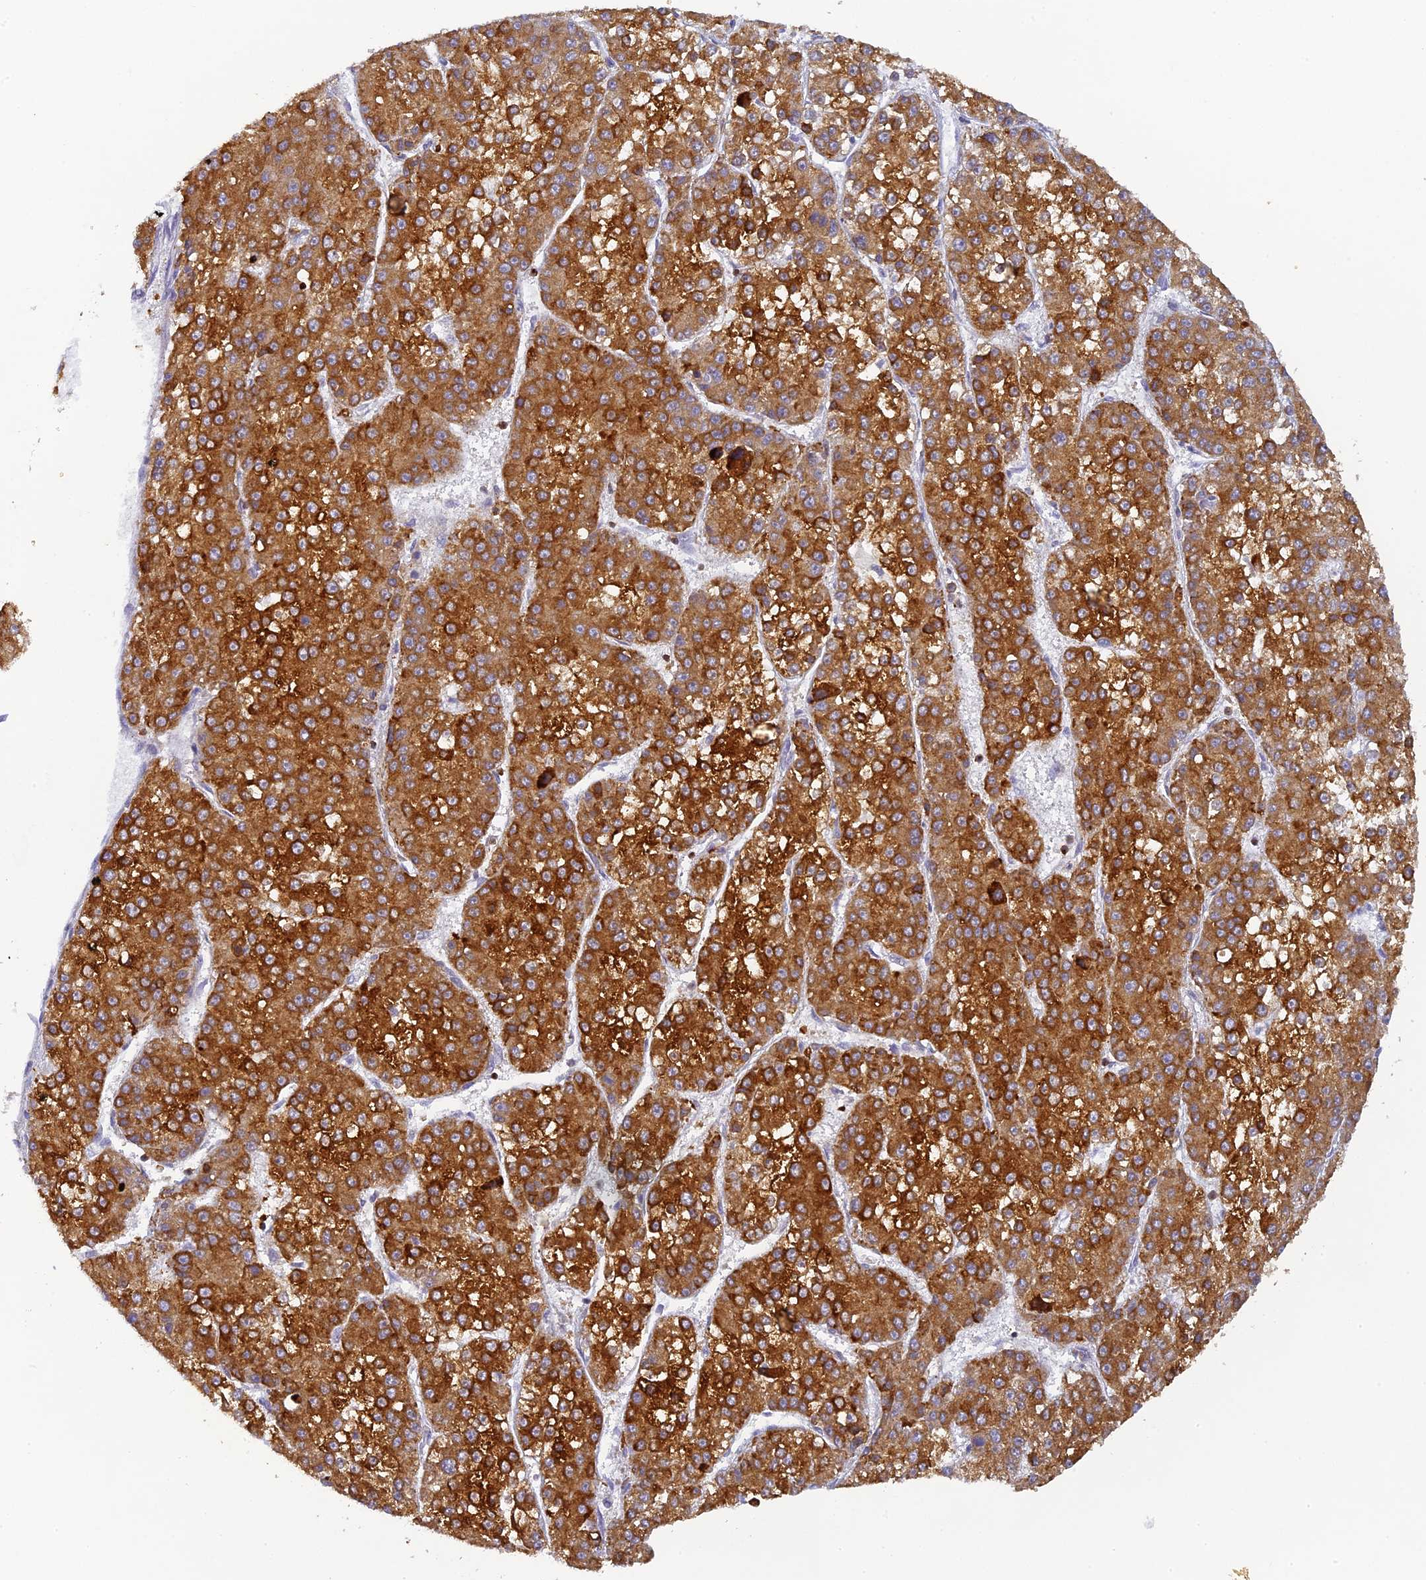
{"staining": {"intensity": "strong", "quantity": ">75%", "location": "cytoplasmic/membranous"}, "tissue": "liver cancer", "cell_type": "Tumor cells", "image_type": "cancer", "snomed": [{"axis": "morphology", "description": "Carcinoma, Hepatocellular, NOS"}, {"axis": "topography", "description": "Liver"}], "caption": "Brown immunohistochemical staining in human hepatocellular carcinoma (liver) displays strong cytoplasmic/membranous staining in approximately >75% of tumor cells. (DAB (3,3'-diaminobenzidine) IHC with brightfield microscopy, high magnification).", "gene": "FYB1", "patient": {"sex": "female", "age": 73}}